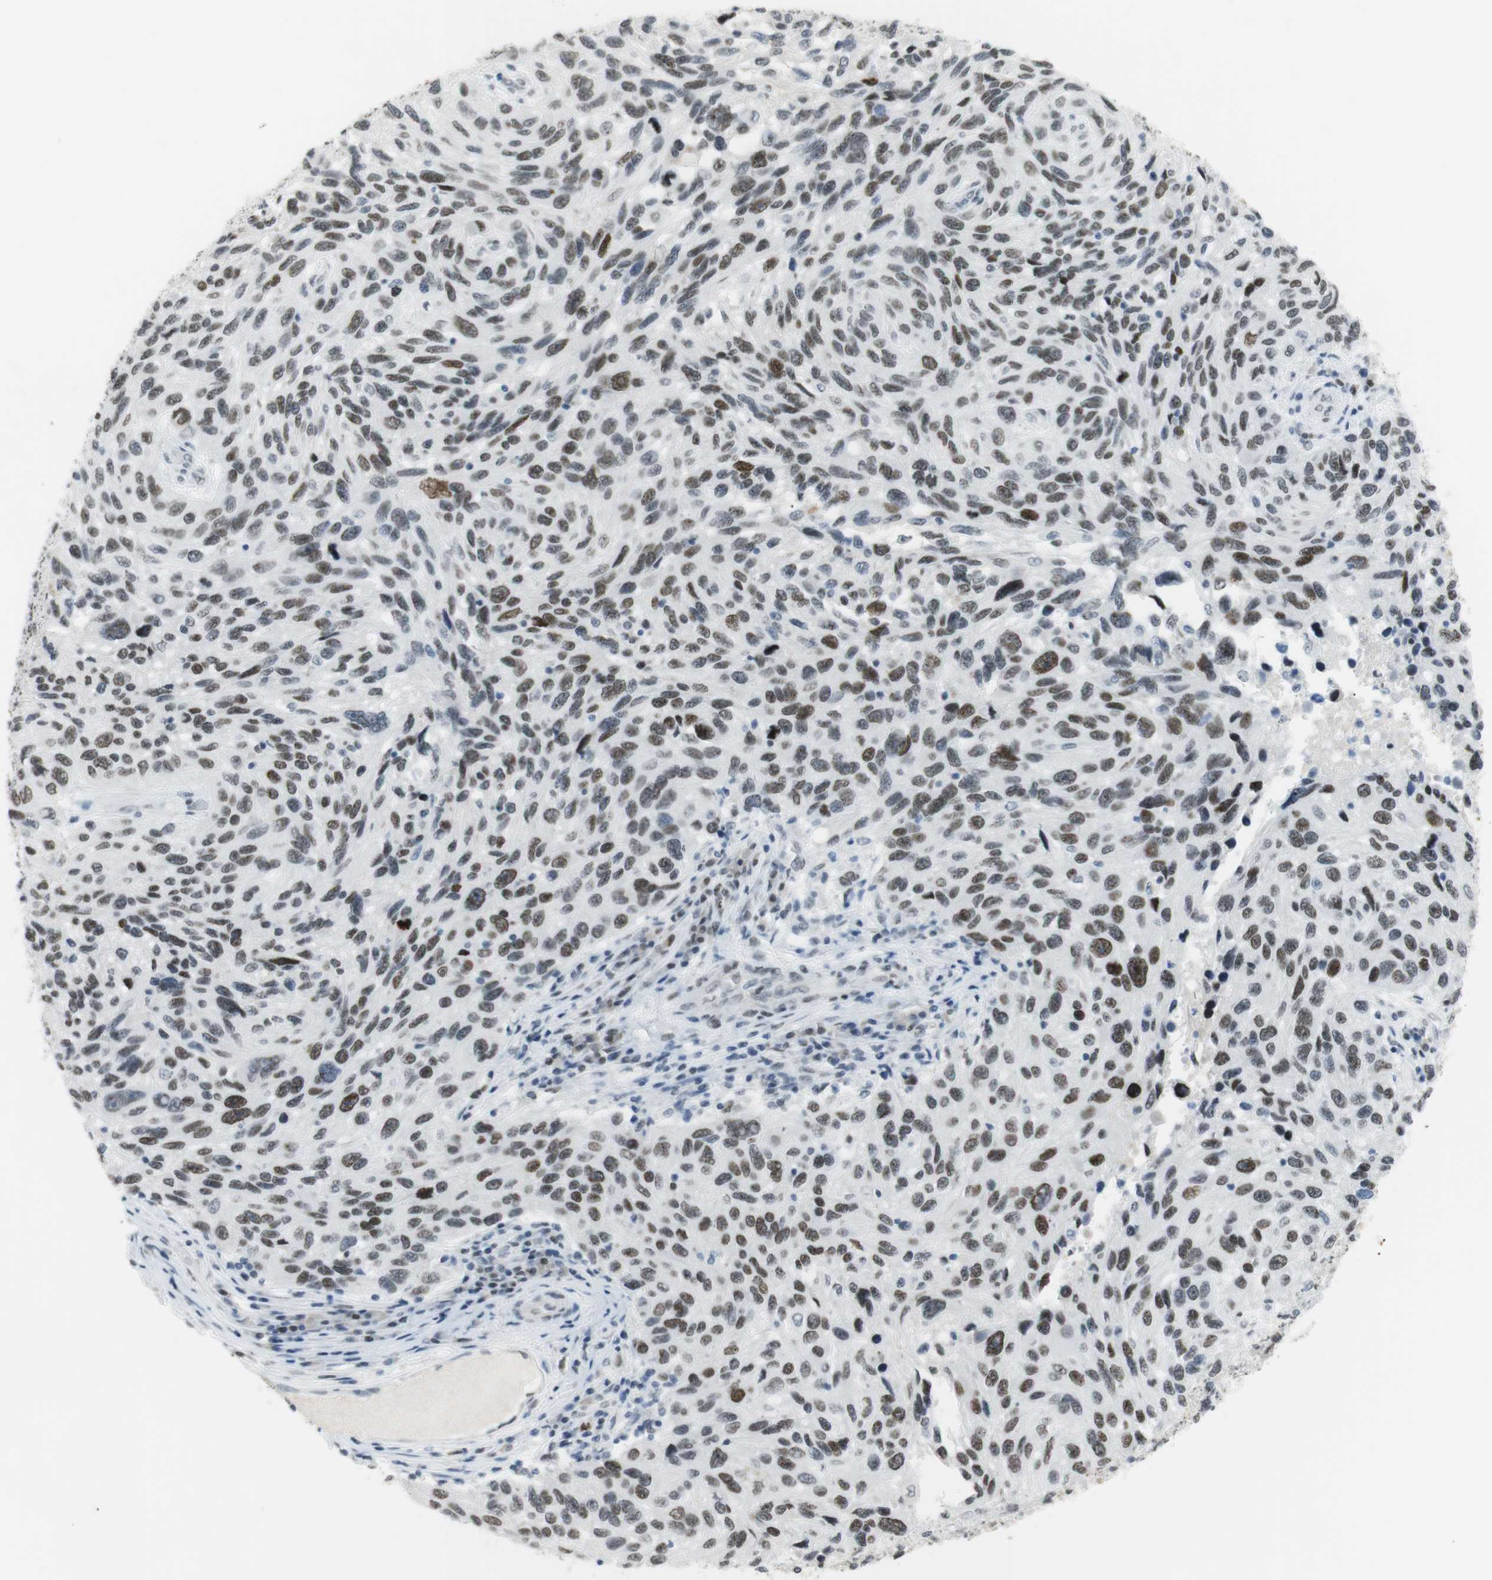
{"staining": {"intensity": "moderate", "quantity": ">75%", "location": "nuclear"}, "tissue": "melanoma", "cell_type": "Tumor cells", "image_type": "cancer", "snomed": [{"axis": "morphology", "description": "Malignant melanoma, NOS"}, {"axis": "topography", "description": "Skin"}], "caption": "A brown stain labels moderate nuclear positivity of a protein in melanoma tumor cells. The staining was performed using DAB (3,3'-diaminobenzidine), with brown indicating positive protein expression. Nuclei are stained blue with hematoxylin.", "gene": "BMI1", "patient": {"sex": "male", "age": 53}}